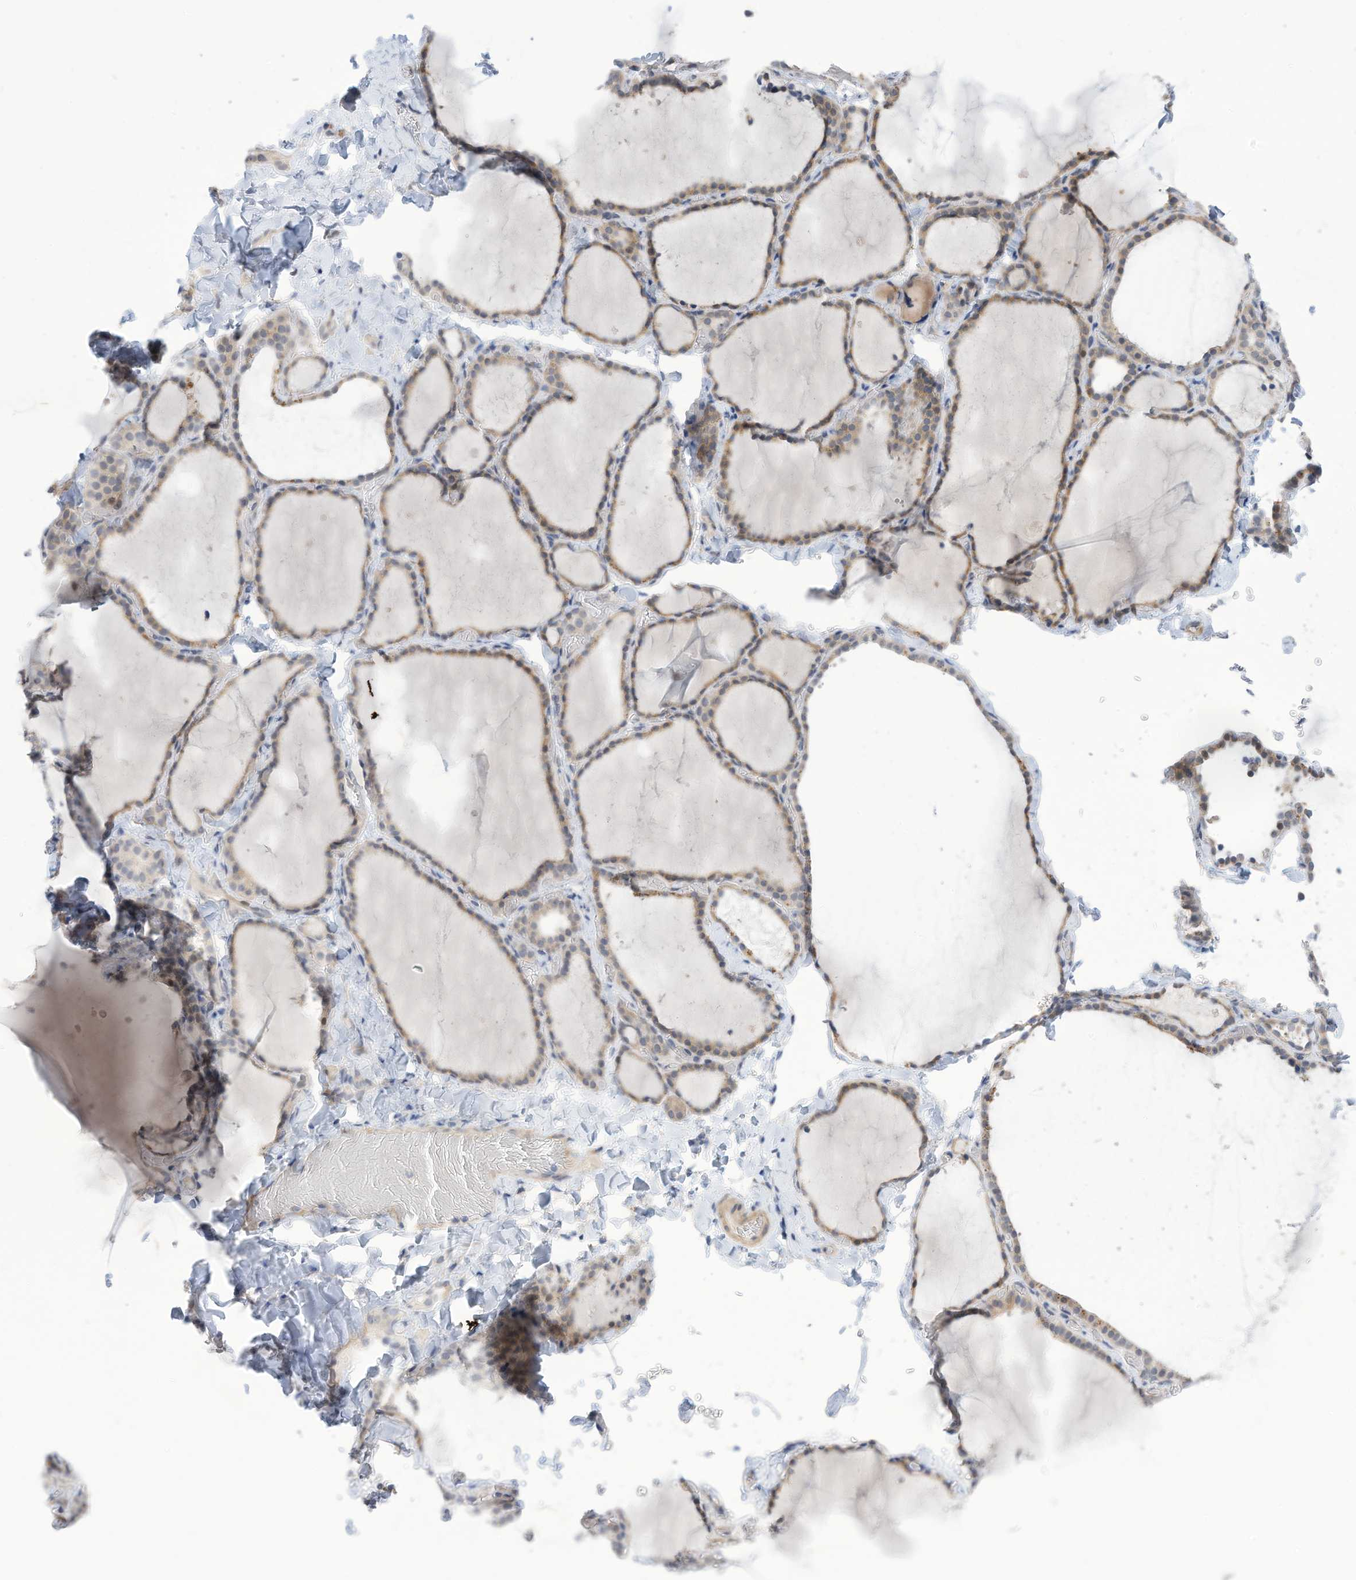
{"staining": {"intensity": "weak", "quantity": "25%-75%", "location": "cytoplasmic/membranous"}, "tissue": "thyroid gland", "cell_type": "Glandular cells", "image_type": "normal", "snomed": [{"axis": "morphology", "description": "Normal tissue, NOS"}, {"axis": "topography", "description": "Thyroid gland"}], "caption": "Immunohistochemistry staining of normal thyroid gland, which displays low levels of weak cytoplasmic/membranous staining in about 25%-75% of glandular cells indicating weak cytoplasmic/membranous protein positivity. The staining was performed using DAB (3,3'-diaminobenzidine) (brown) for protein detection and nuclei were counterstained in hematoxylin (blue).", "gene": "ZNF292", "patient": {"sex": "female", "age": 22}}